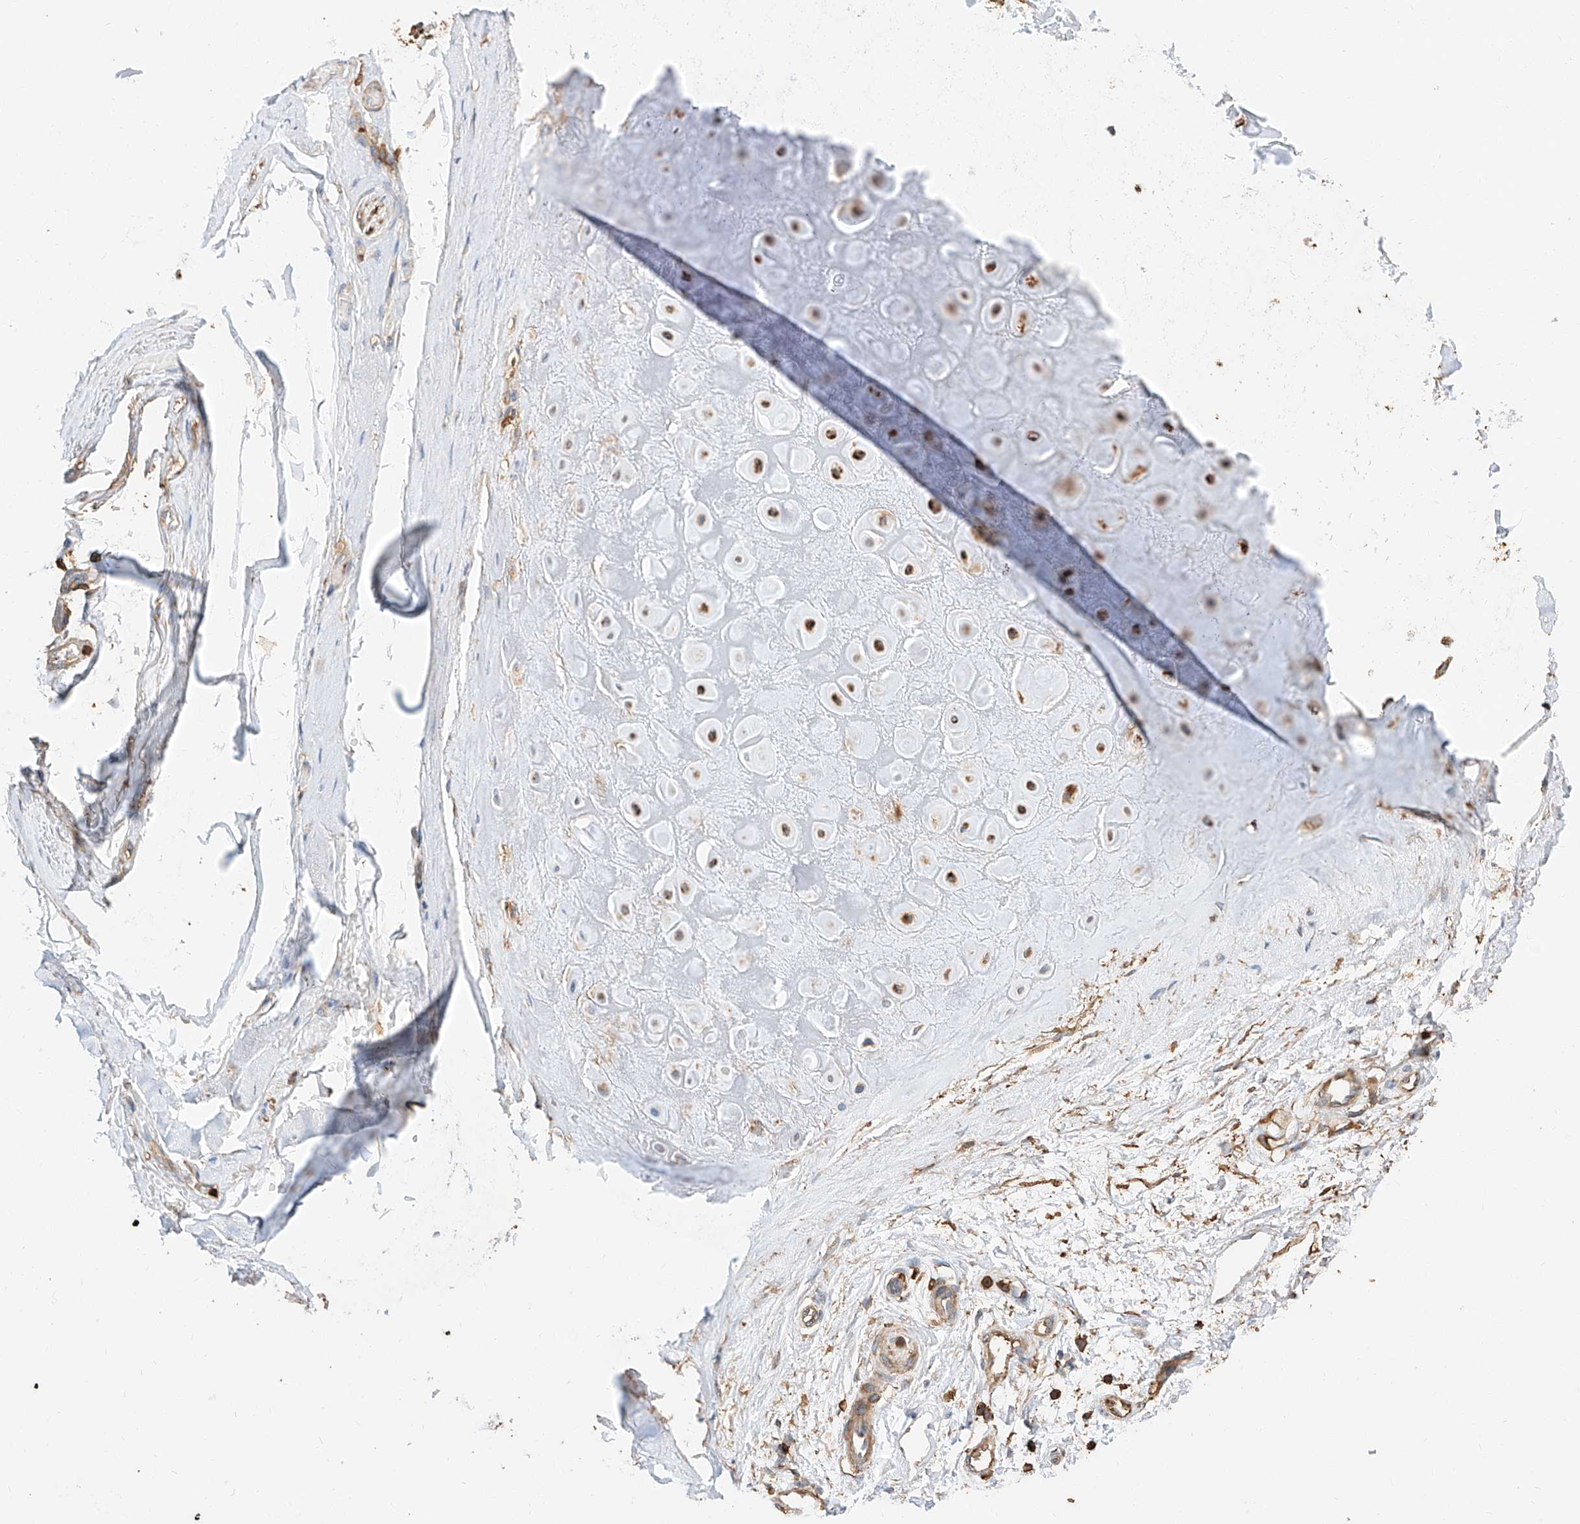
{"staining": {"intensity": "moderate", "quantity": "25%-75%", "location": "cytoplasmic/membranous"}, "tissue": "adipose tissue", "cell_type": "Adipocytes", "image_type": "normal", "snomed": [{"axis": "morphology", "description": "Normal tissue, NOS"}, {"axis": "morphology", "description": "Basal cell carcinoma"}, {"axis": "topography", "description": "Skin"}], "caption": "Moderate cytoplasmic/membranous expression is appreciated in about 25%-75% of adipocytes in normal adipose tissue.", "gene": "WFS1", "patient": {"sex": "female", "age": 89}}